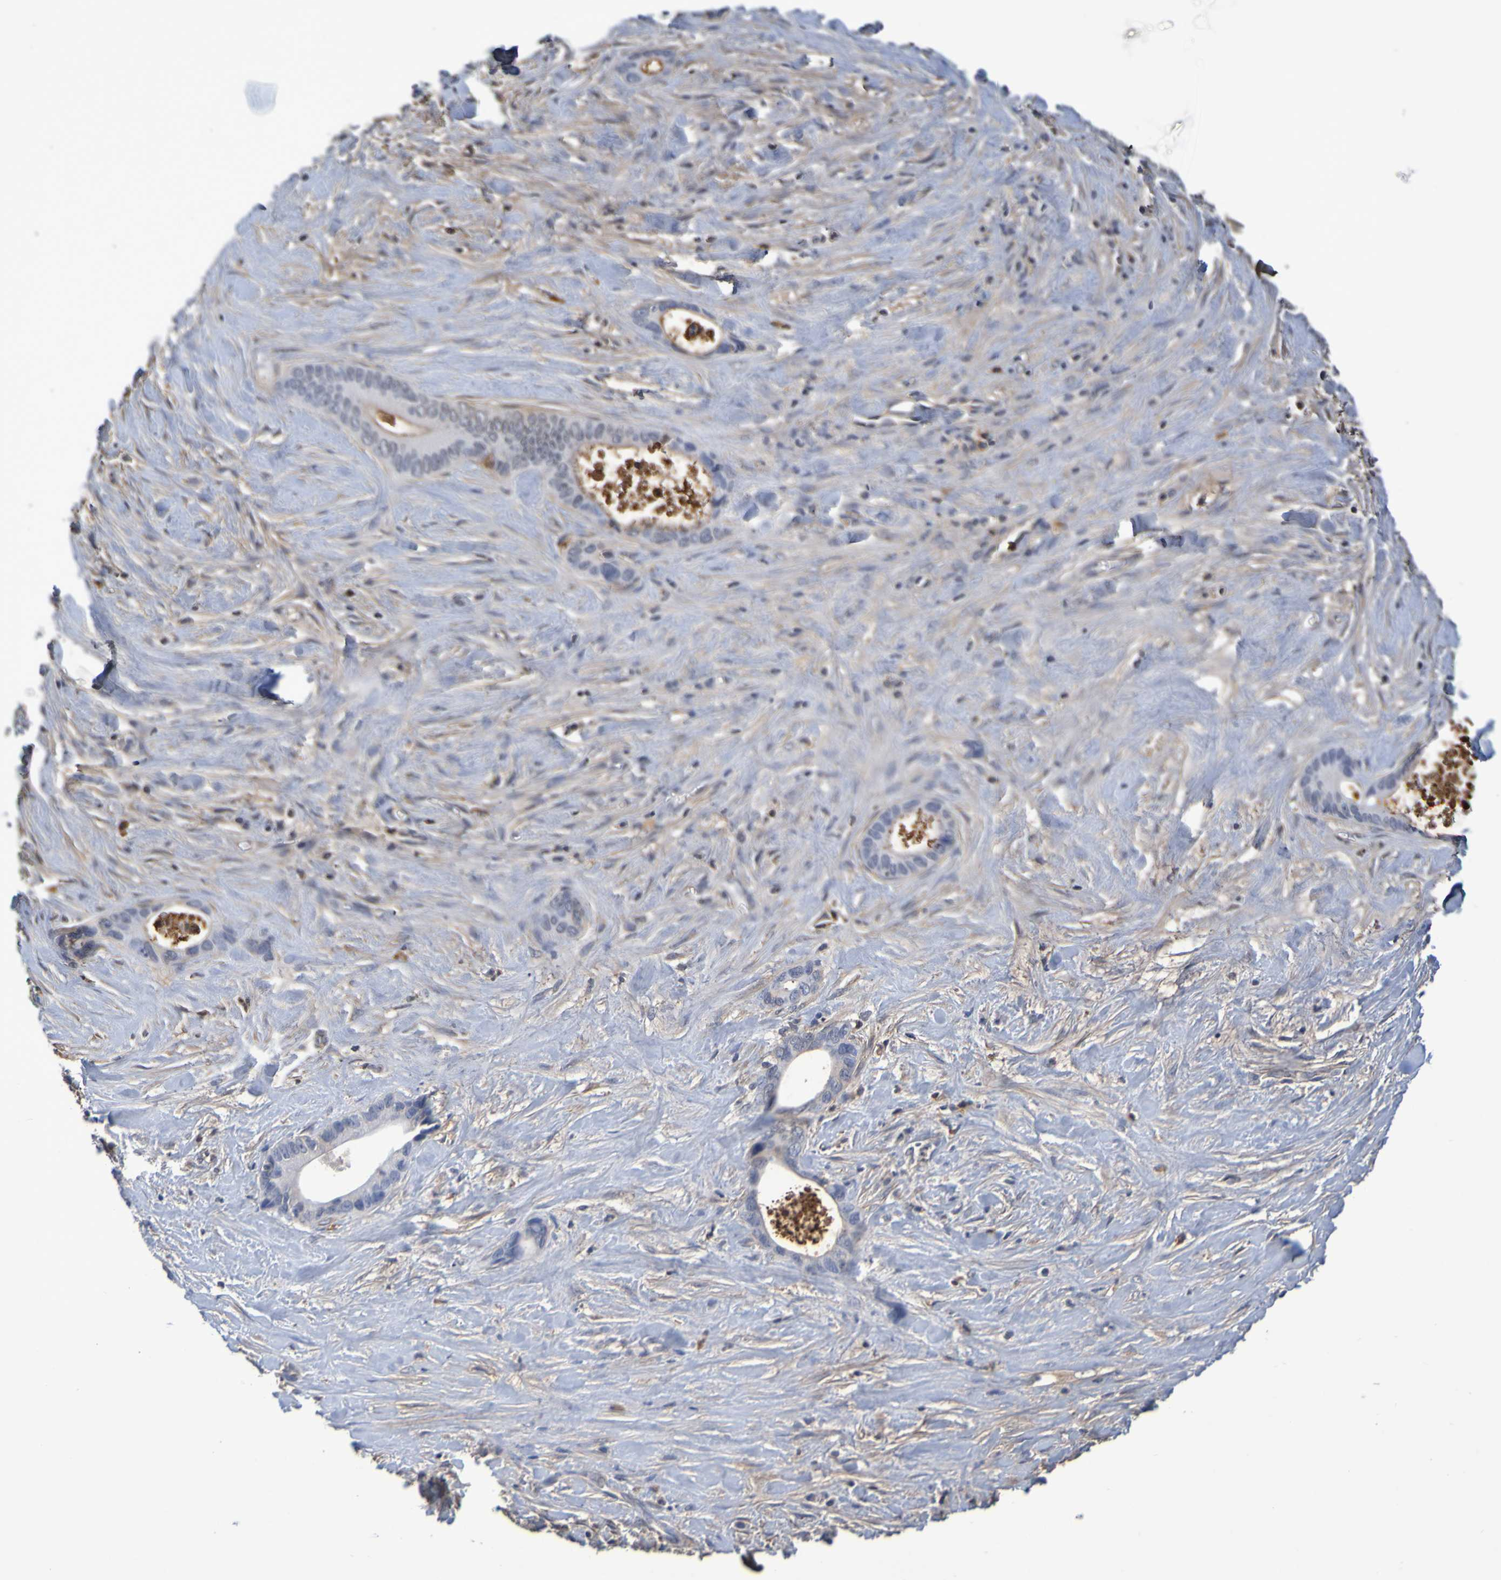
{"staining": {"intensity": "negative", "quantity": "none", "location": "none"}, "tissue": "liver cancer", "cell_type": "Tumor cells", "image_type": "cancer", "snomed": [{"axis": "morphology", "description": "Cholangiocarcinoma"}, {"axis": "topography", "description": "Liver"}], "caption": "The histopathology image exhibits no significant expression in tumor cells of liver cancer.", "gene": "GAB3", "patient": {"sex": "female", "age": 55}}